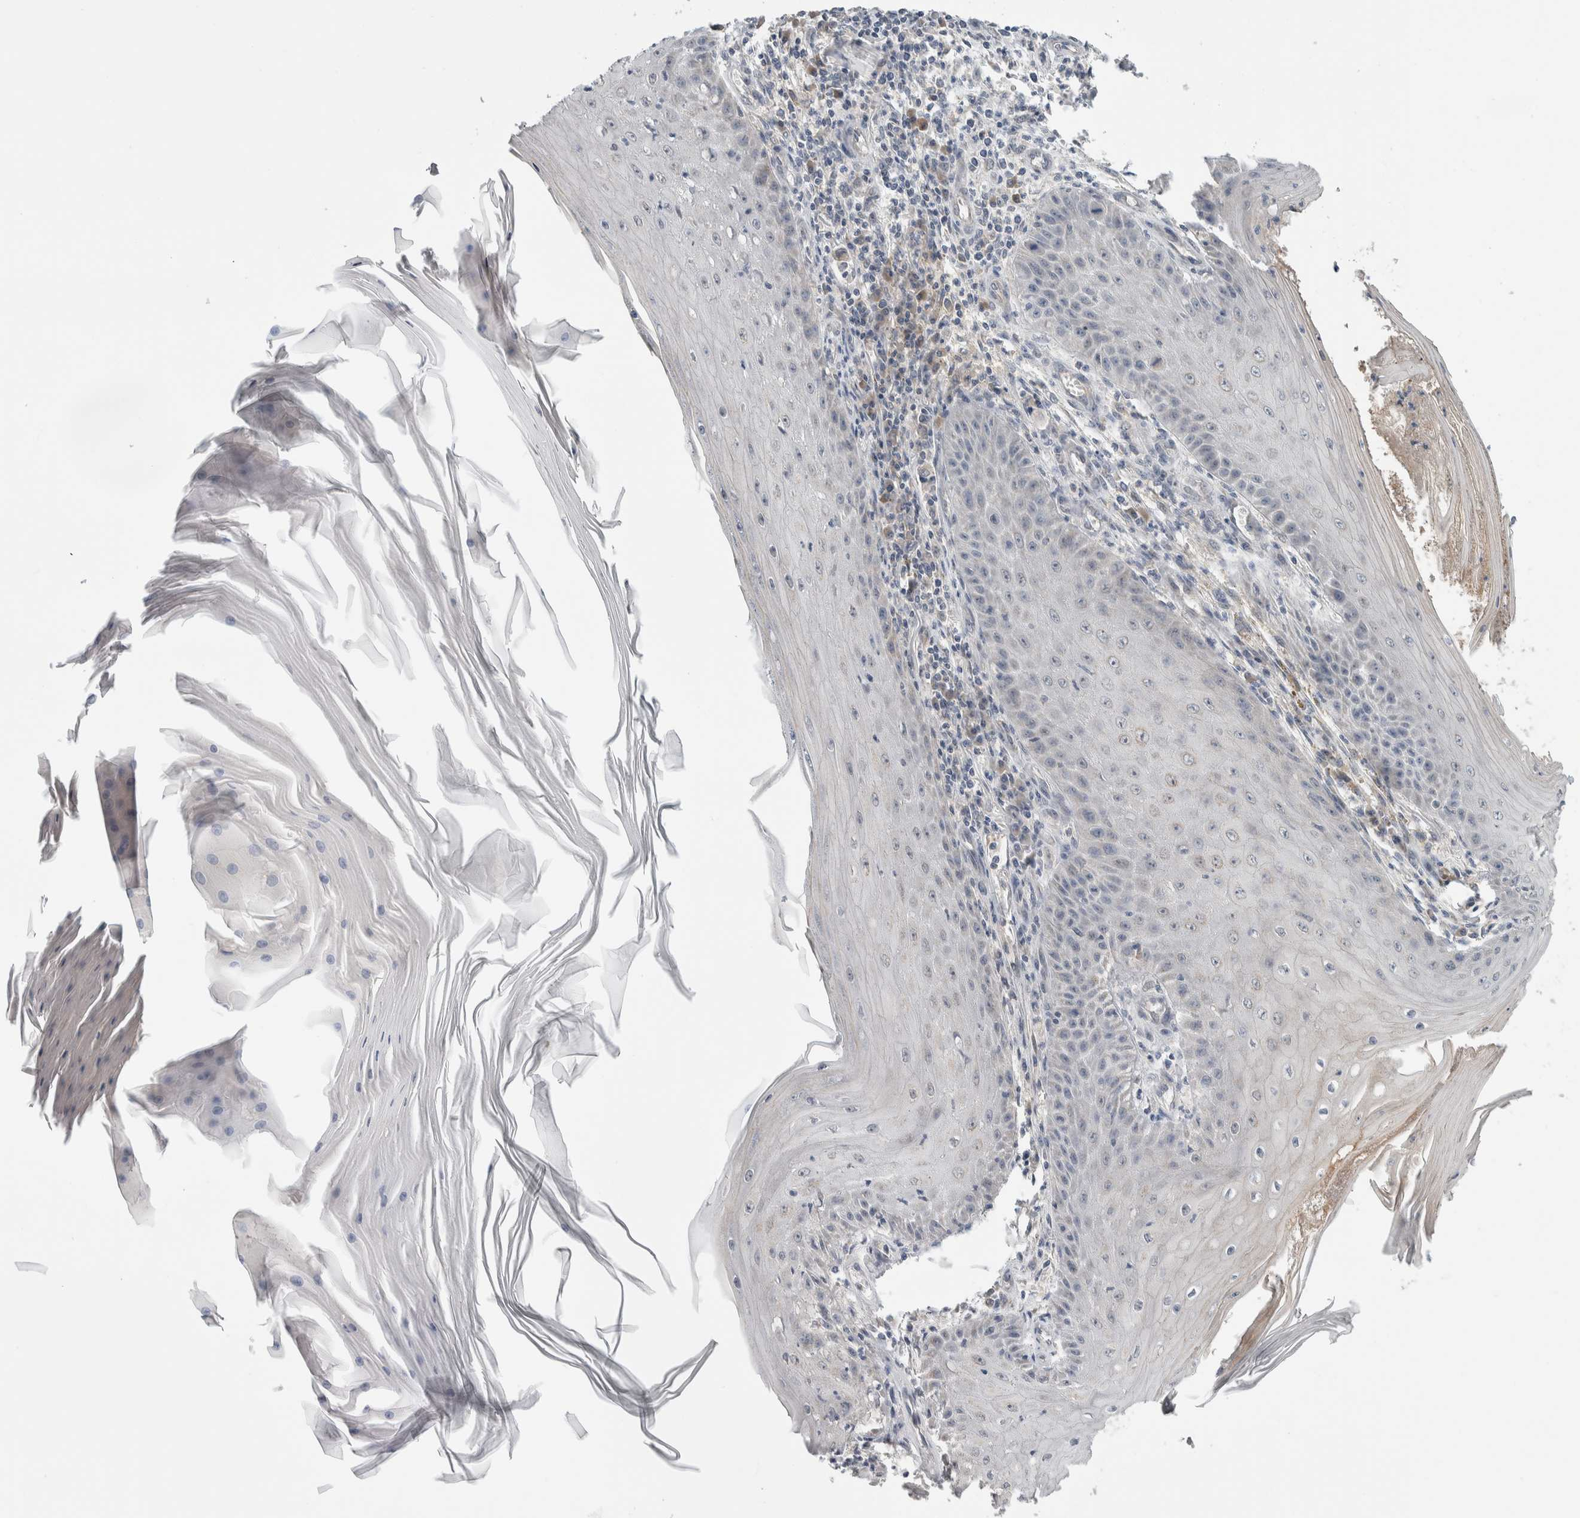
{"staining": {"intensity": "negative", "quantity": "none", "location": "none"}, "tissue": "skin cancer", "cell_type": "Tumor cells", "image_type": "cancer", "snomed": [{"axis": "morphology", "description": "Squamous cell carcinoma, NOS"}, {"axis": "topography", "description": "Skin"}], "caption": "This photomicrograph is of skin squamous cell carcinoma stained with immunohistochemistry (IHC) to label a protein in brown with the nuclei are counter-stained blue. There is no expression in tumor cells. Brightfield microscopy of immunohistochemistry stained with DAB (3,3'-diaminobenzidine) (brown) and hematoxylin (blue), captured at high magnification.", "gene": "SHPK", "patient": {"sex": "female", "age": 73}}